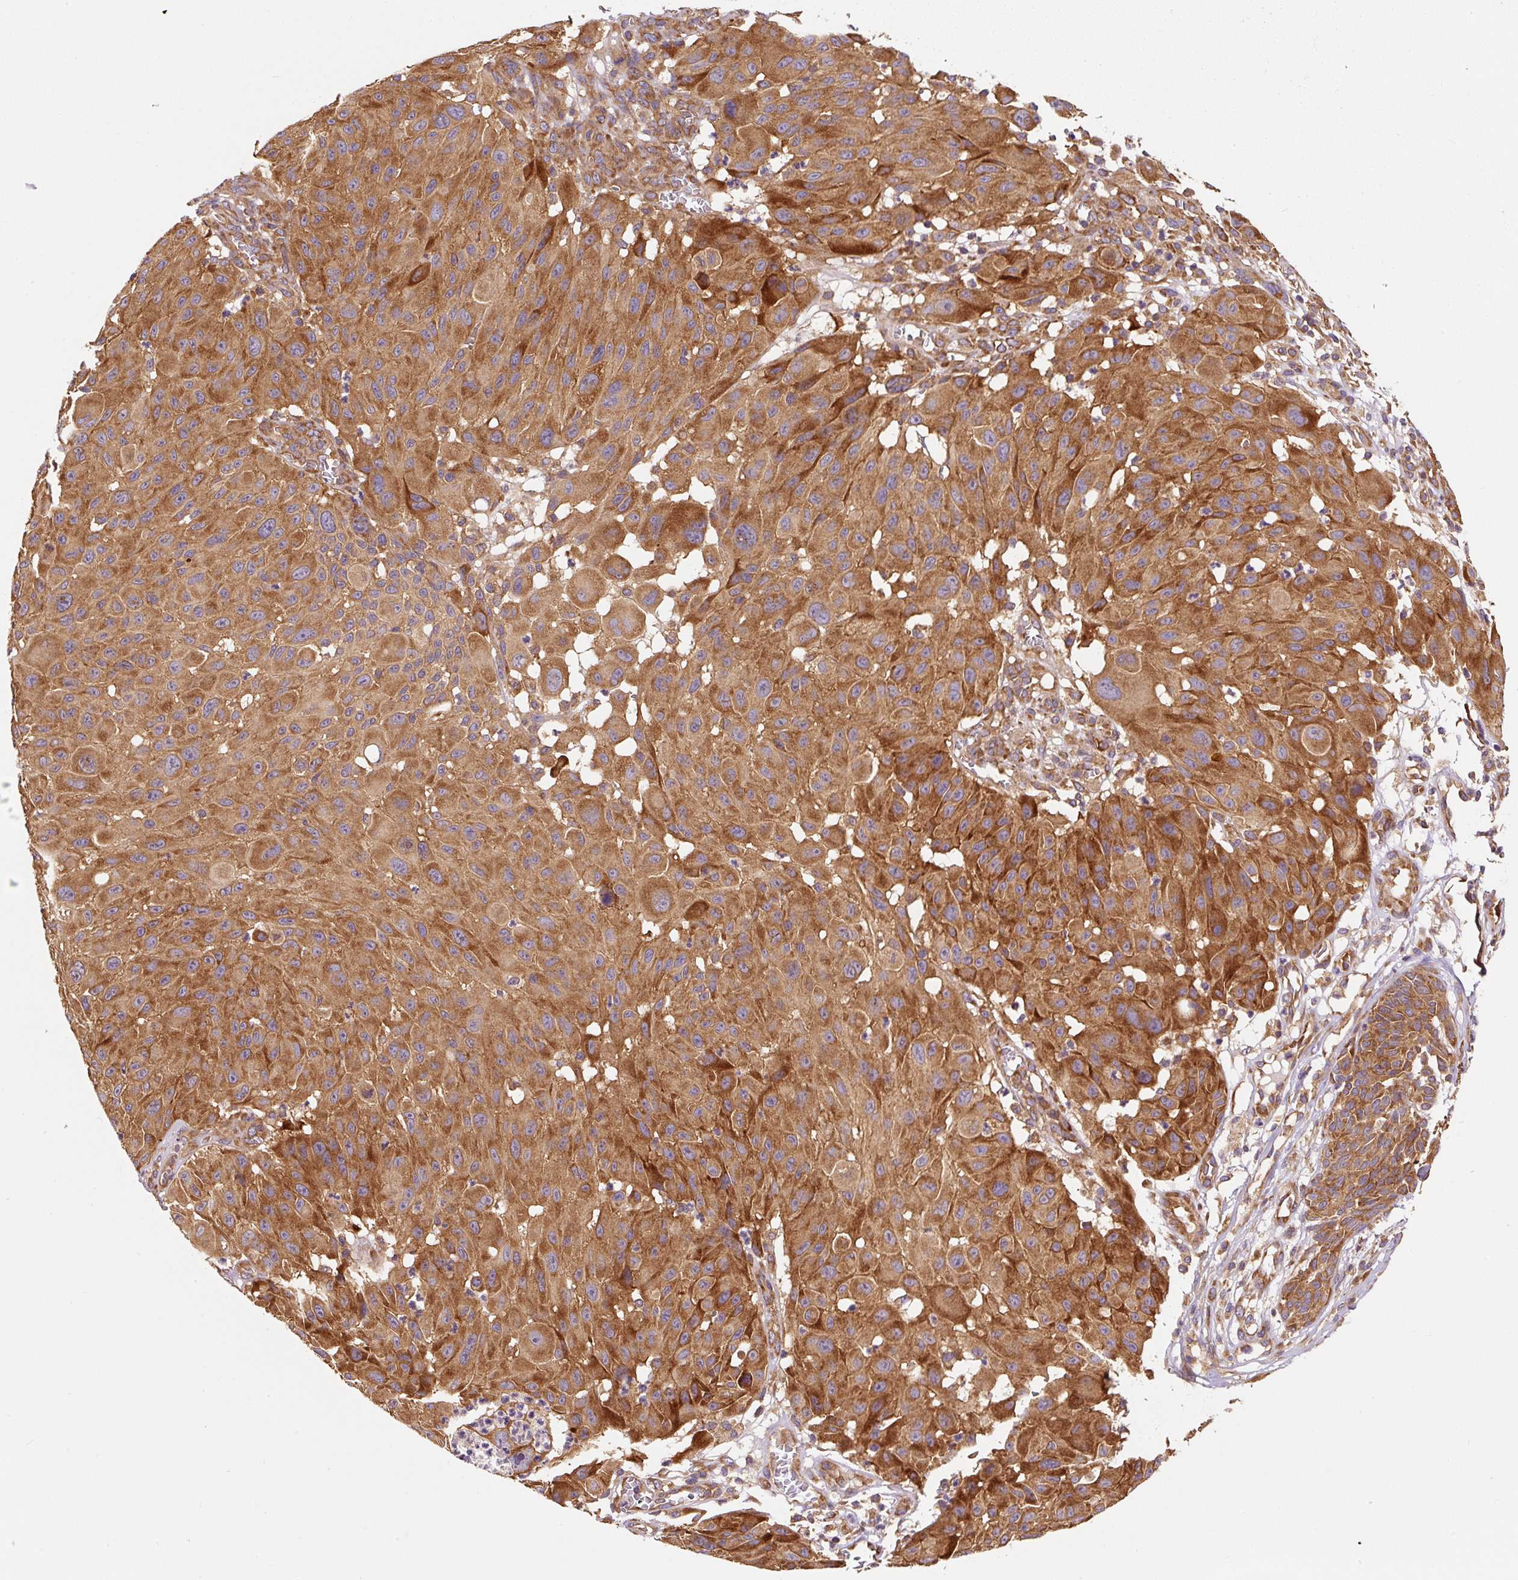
{"staining": {"intensity": "moderate", "quantity": ">75%", "location": "cytoplasmic/membranous"}, "tissue": "melanoma", "cell_type": "Tumor cells", "image_type": "cancer", "snomed": [{"axis": "morphology", "description": "Malignant melanoma, NOS"}, {"axis": "topography", "description": "Skin"}], "caption": "Moderate cytoplasmic/membranous positivity for a protein is identified in about >75% of tumor cells of melanoma using immunohistochemistry (IHC).", "gene": "EIF2S2", "patient": {"sex": "male", "age": 83}}